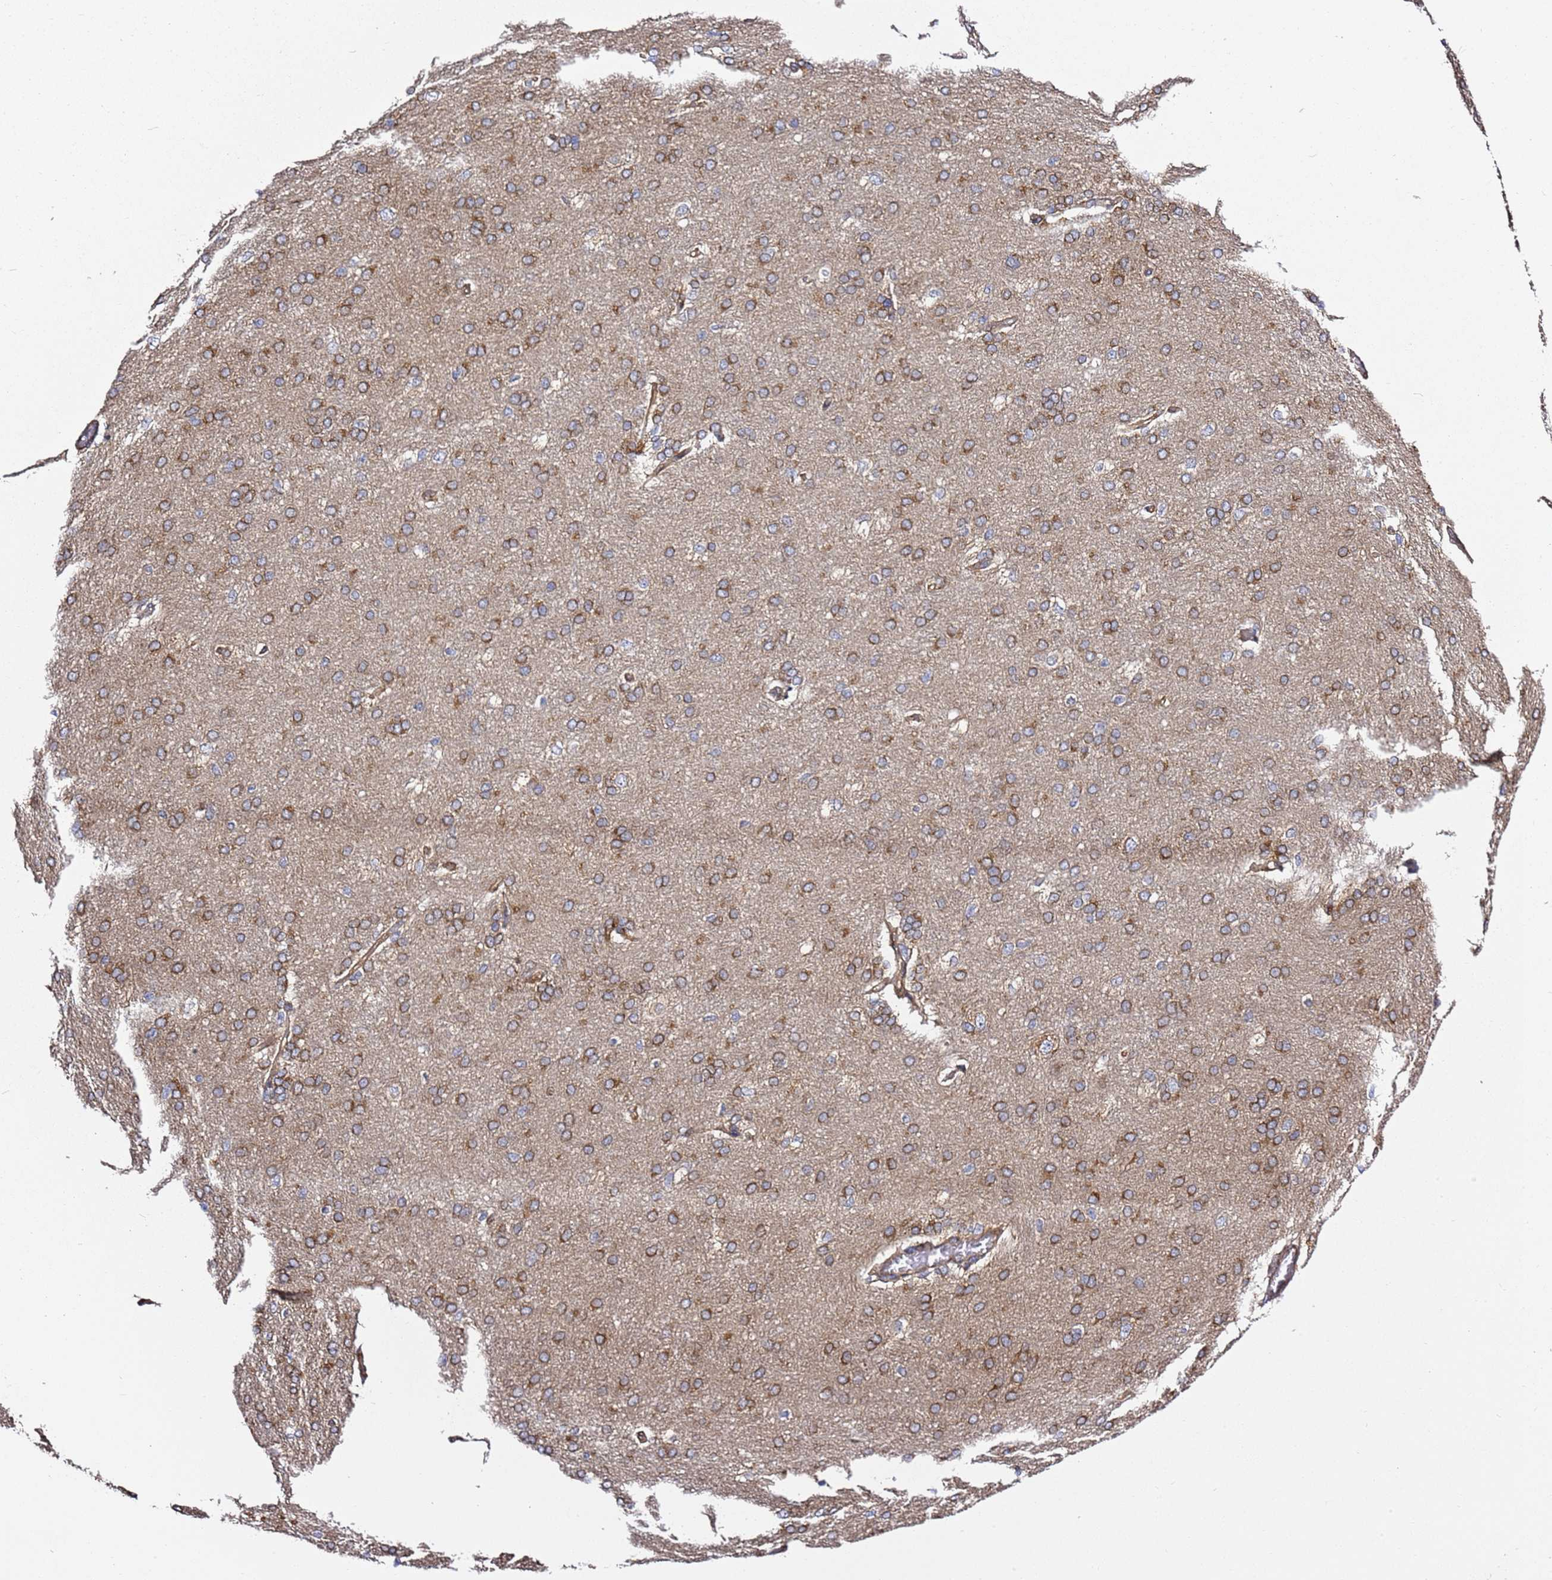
{"staining": {"intensity": "moderate", "quantity": ">75%", "location": "cytoplasmic/membranous"}, "tissue": "cerebral cortex", "cell_type": "Endothelial cells", "image_type": "normal", "snomed": [{"axis": "morphology", "description": "Normal tissue, NOS"}, {"axis": "topography", "description": "Cerebral cortex"}], "caption": "Immunohistochemistry (IHC) image of normal cerebral cortex stained for a protein (brown), which demonstrates medium levels of moderate cytoplasmic/membranous staining in approximately >75% of endothelial cells.", "gene": "GNL1", "patient": {"sex": "male", "age": 62}}